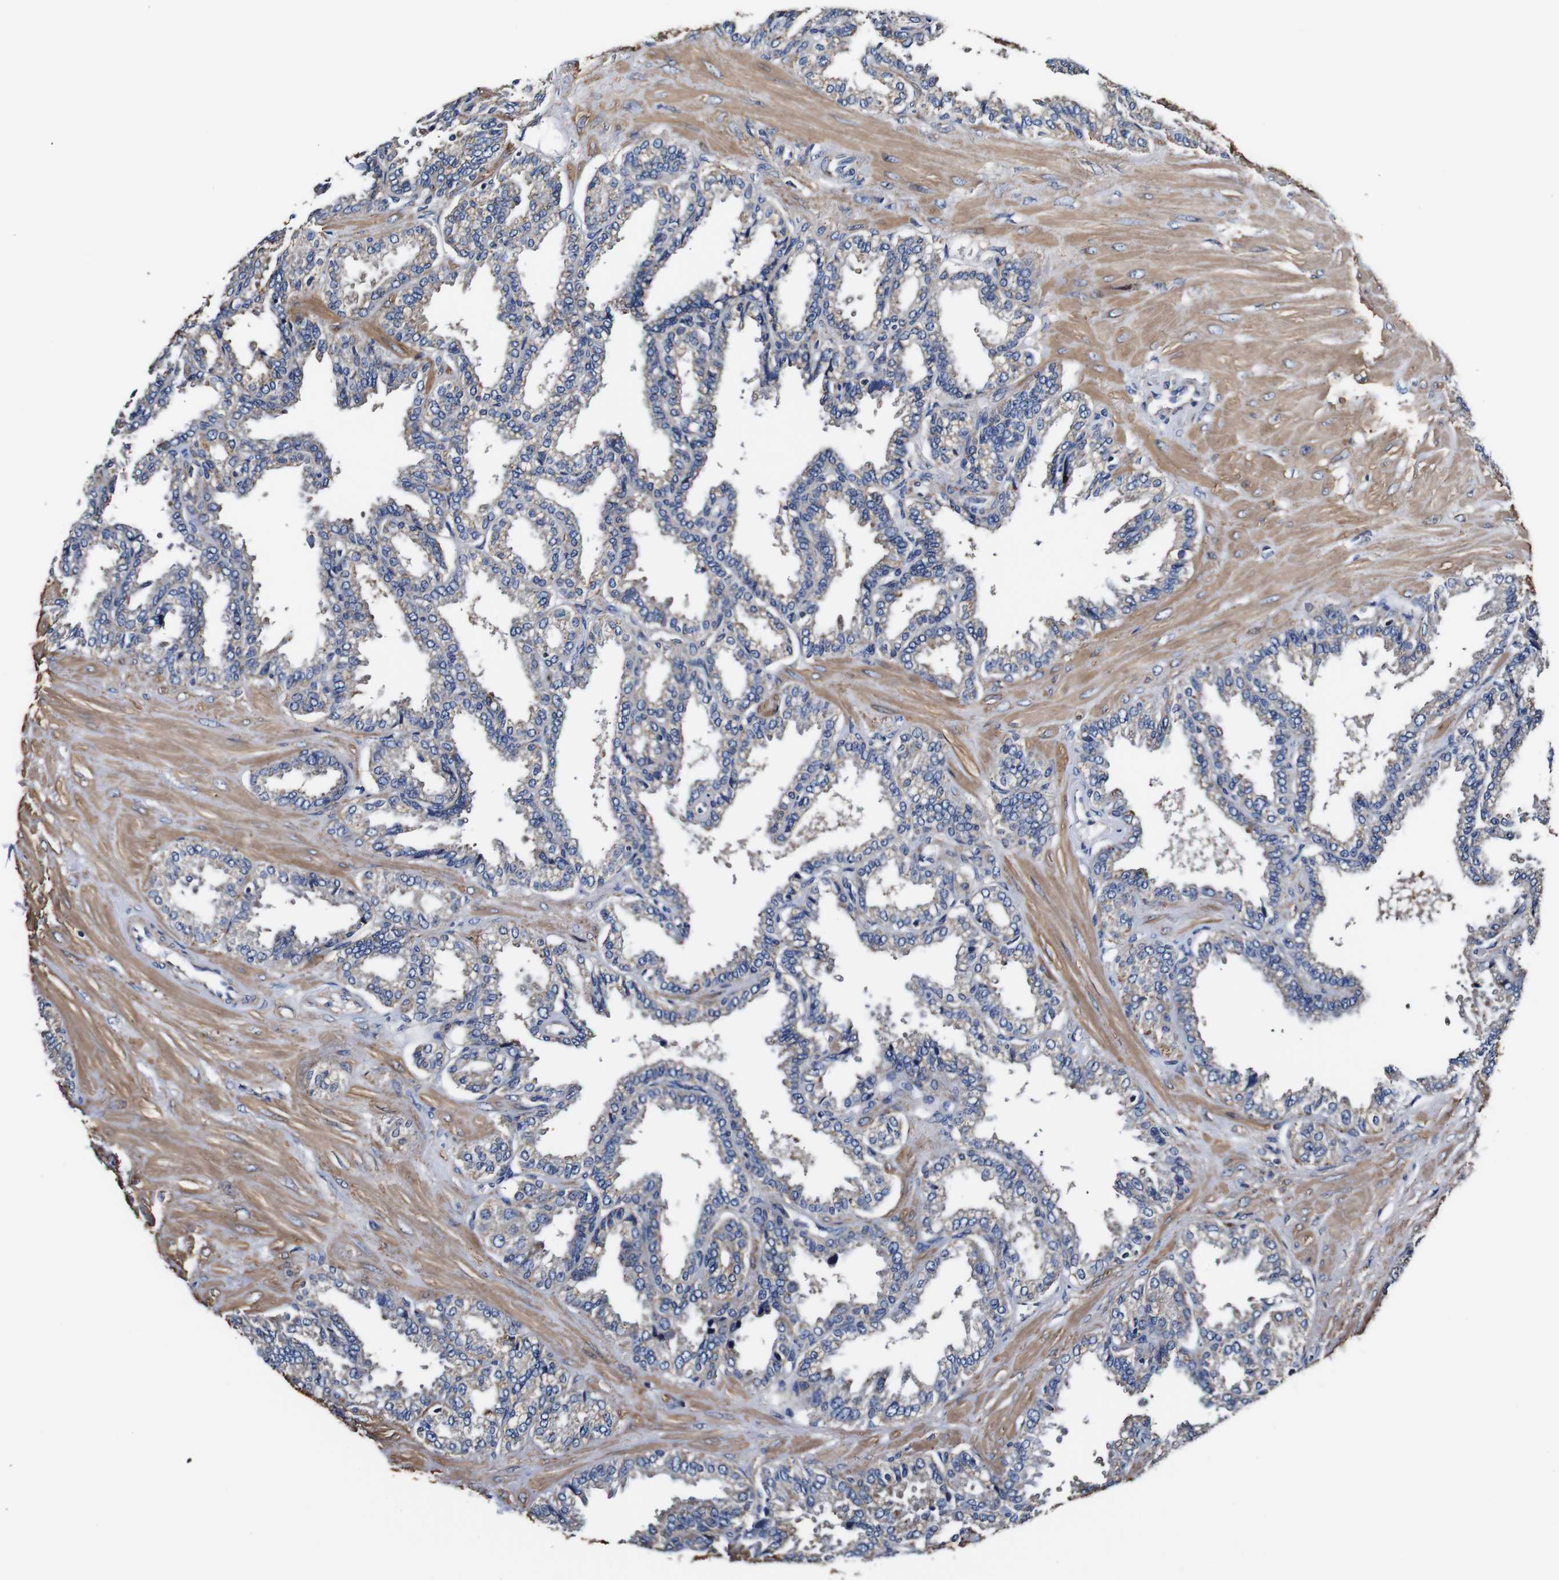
{"staining": {"intensity": "weak", "quantity": "25%-75%", "location": "cytoplasmic/membranous"}, "tissue": "seminal vesicle", "cell_type": "Glandular cells", "image_type": "normal", "snomed": [{"axis": "morphology", "description": "Normal tissue, NOS"}, {"axis": "topography", "description": "Seminal veicle"}], "caption": "A high-resolution image shows IHC staining of normal seminal vesicle, which demonstrates weak cytoplasmic/membranous staining in about 25%-75% of glandular cells. Nuclei are stained in blue.", "gene": "PDCD6IP", "patient": {"sex": "male", "age": 46}}